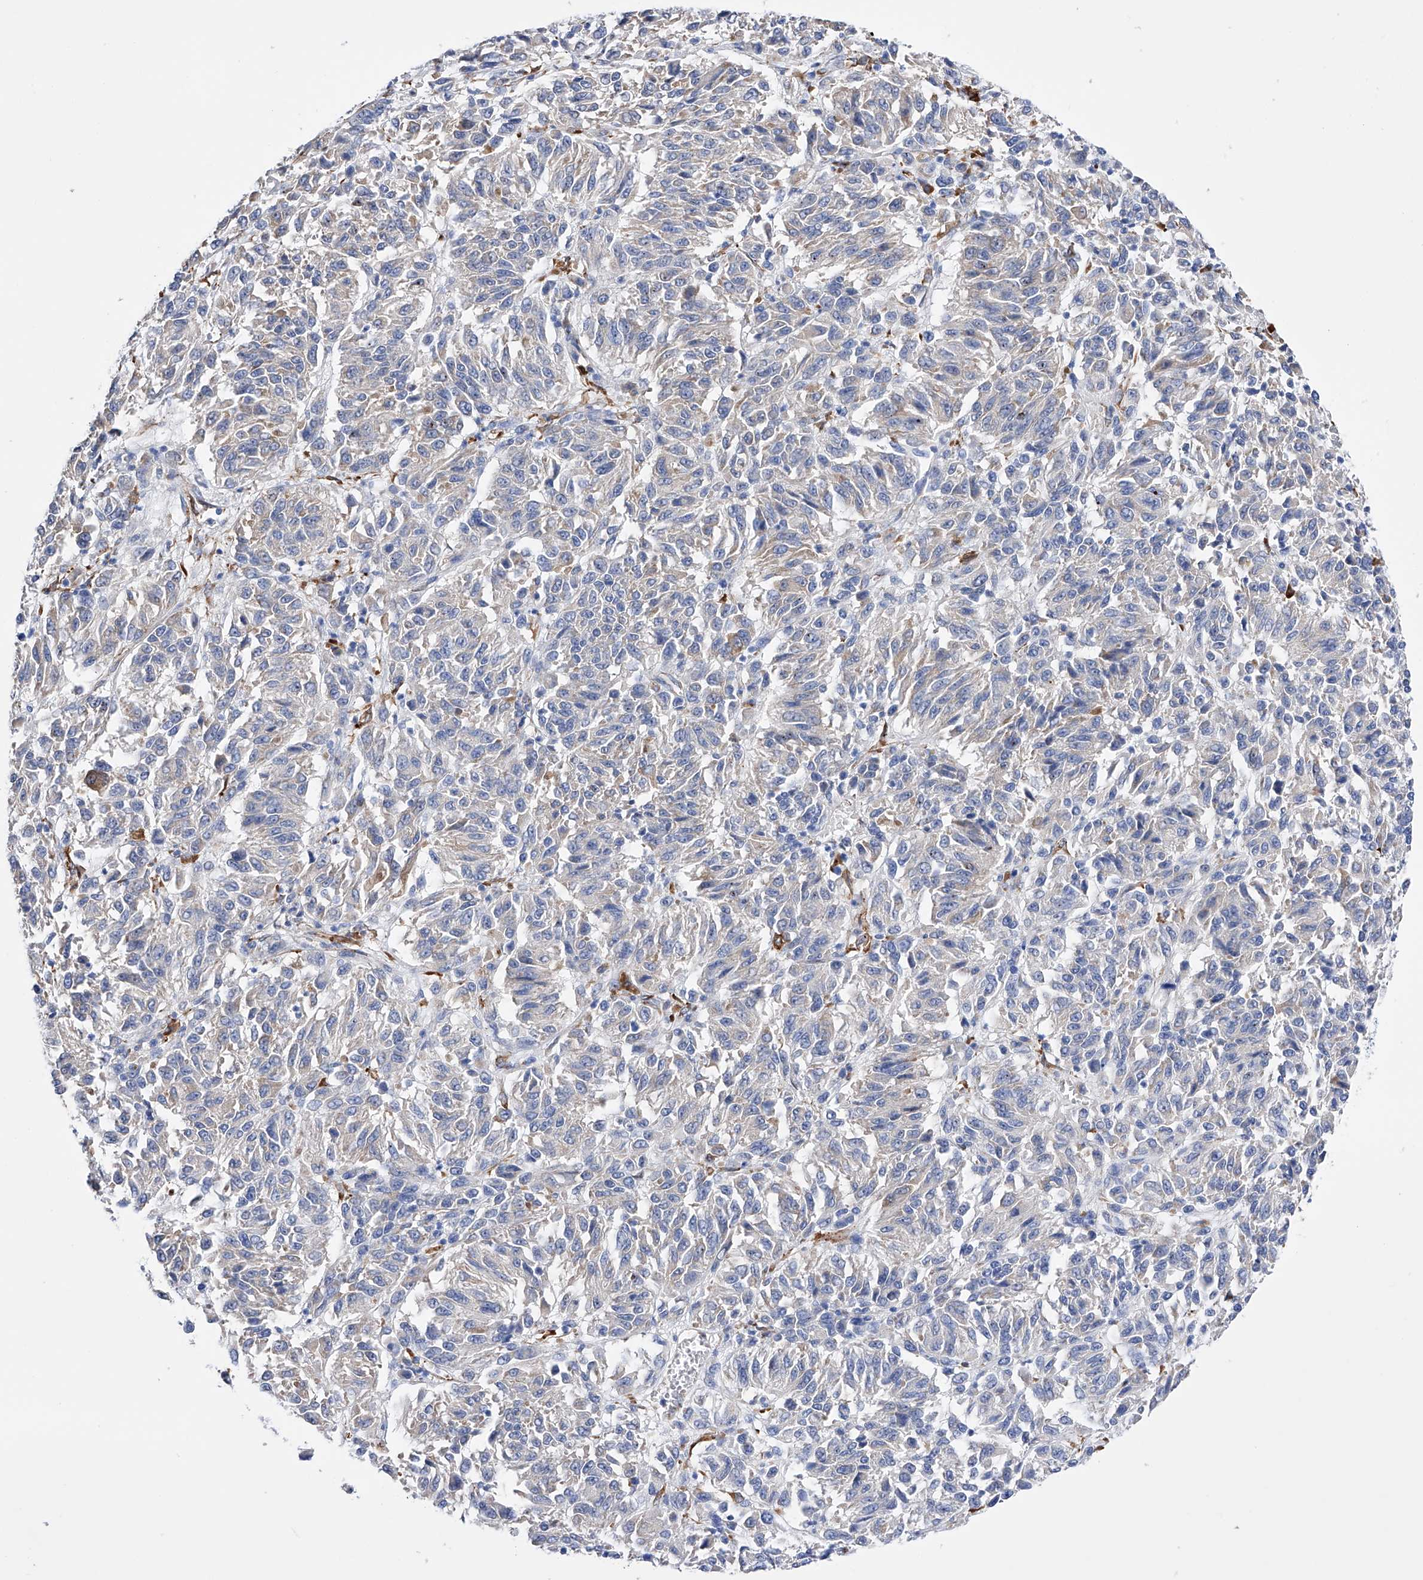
{"staining": {"intensity": "negative", "quantity": "none", "location": "none"}, "tissue": "melanoma", "cell_type": "Tumor cells", "image_type": "cancer", "snomed": [{"axis": "morphology", "description": "Malignant melanoma, Metastatic site"}, {"axis": "topography", "description": "Lung"}], "caption": "Tumor cells are negative for protein expression in human malignant melanoma (metastatic site). (DAB (3,3'-diaminobenzidine) immunohistochemistry, high magnification).", "gene": "PDIA5", "patient": {"sex": "male", "age": 64}}